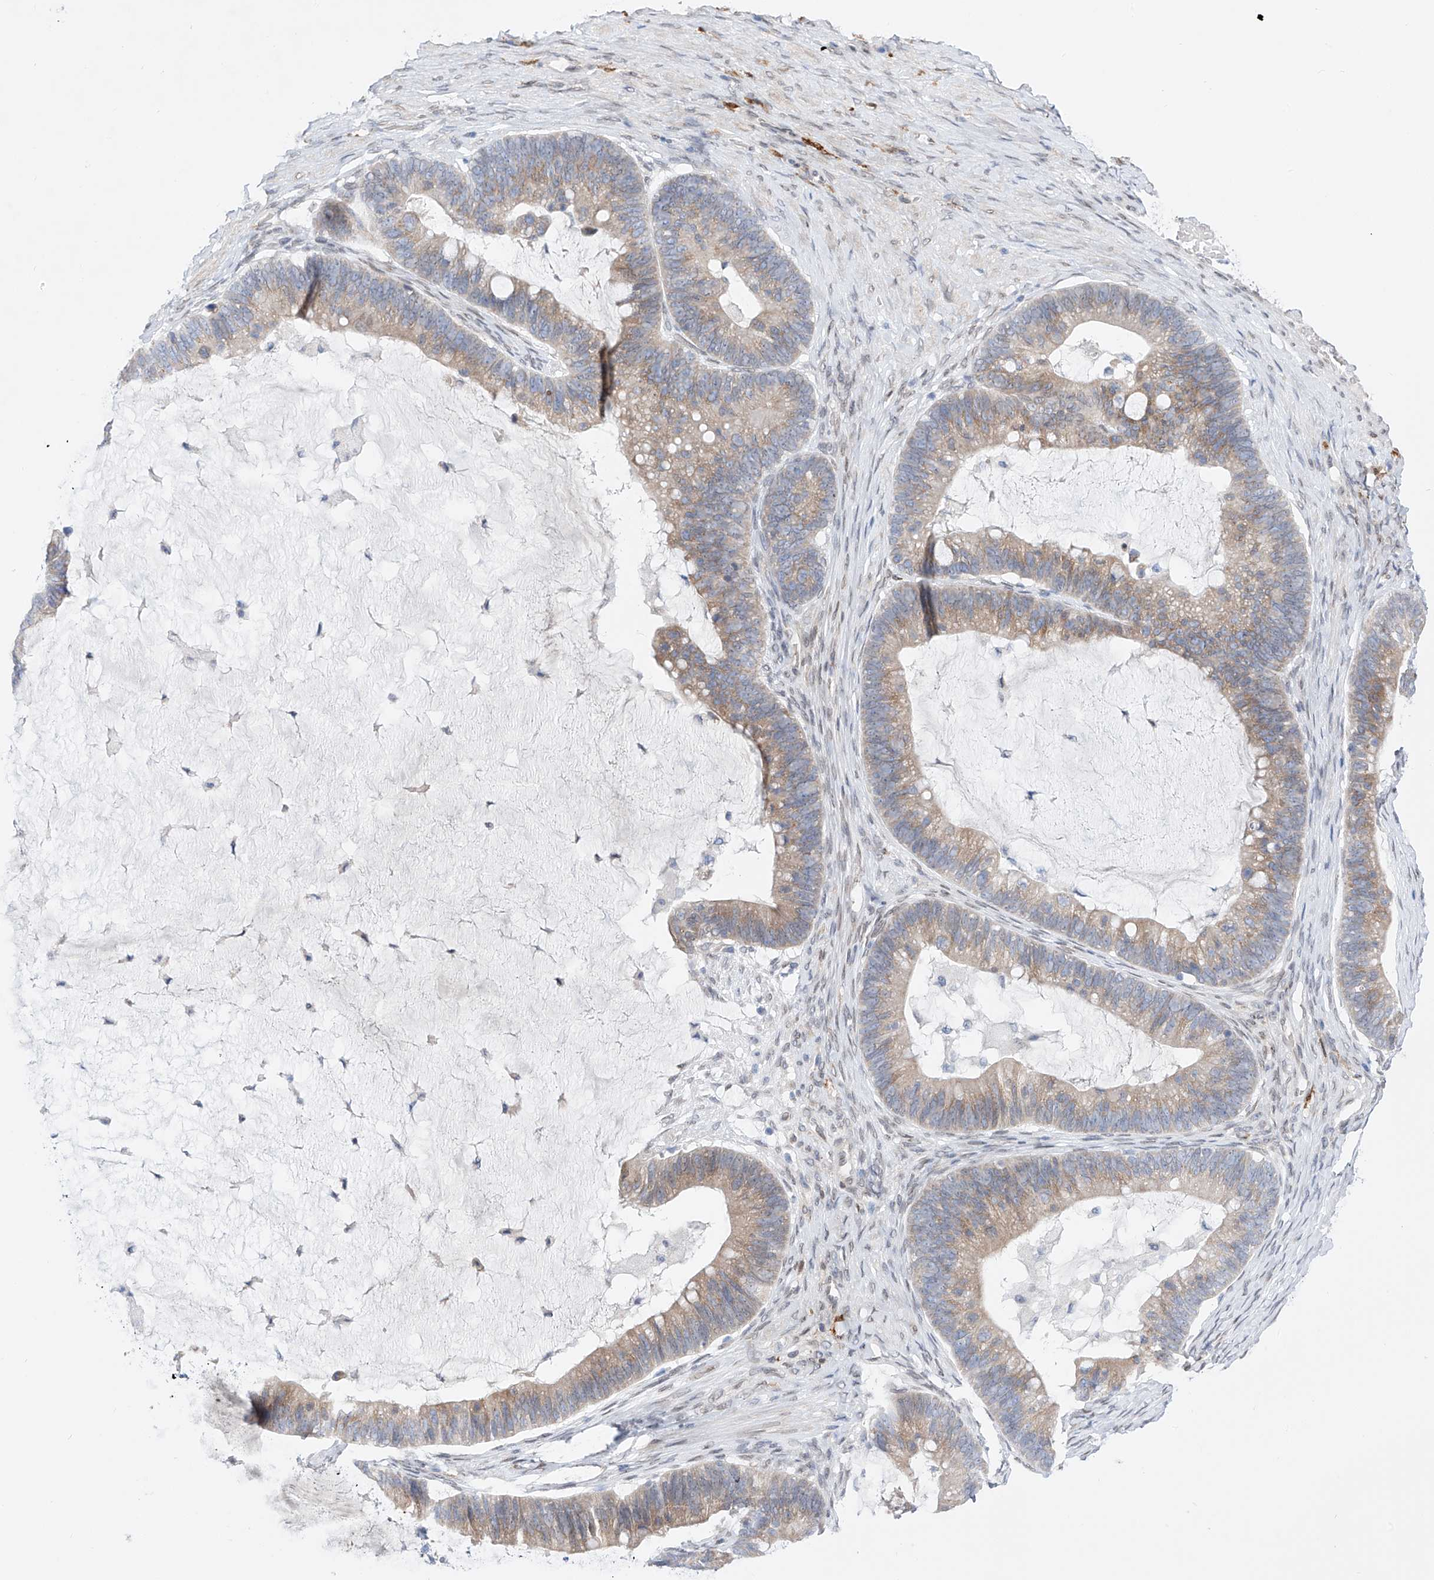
{"staining": {"intensity": "weak", "quantity": ">75%", "location": "cytoplasmic/membranous"}, "tissue": "ovarian cancer", "cell_type": "Tumor cells", "image_type": "cancer", "snomed": [{"axis": "morphology", "description": "Cystadenocarcinoma, mucinous, NOS"}, {"axis": "topography", "description": "Ovary"}], "caption": "Protein expression analysis of human mucinous cystadenocarcinoma (ovarian) reveals weak cytoplasmic/membranous positivity in about >75% of tumor cells.", "gene": "LCLAT1", "patient": {"sex": "female", "age": 61}}